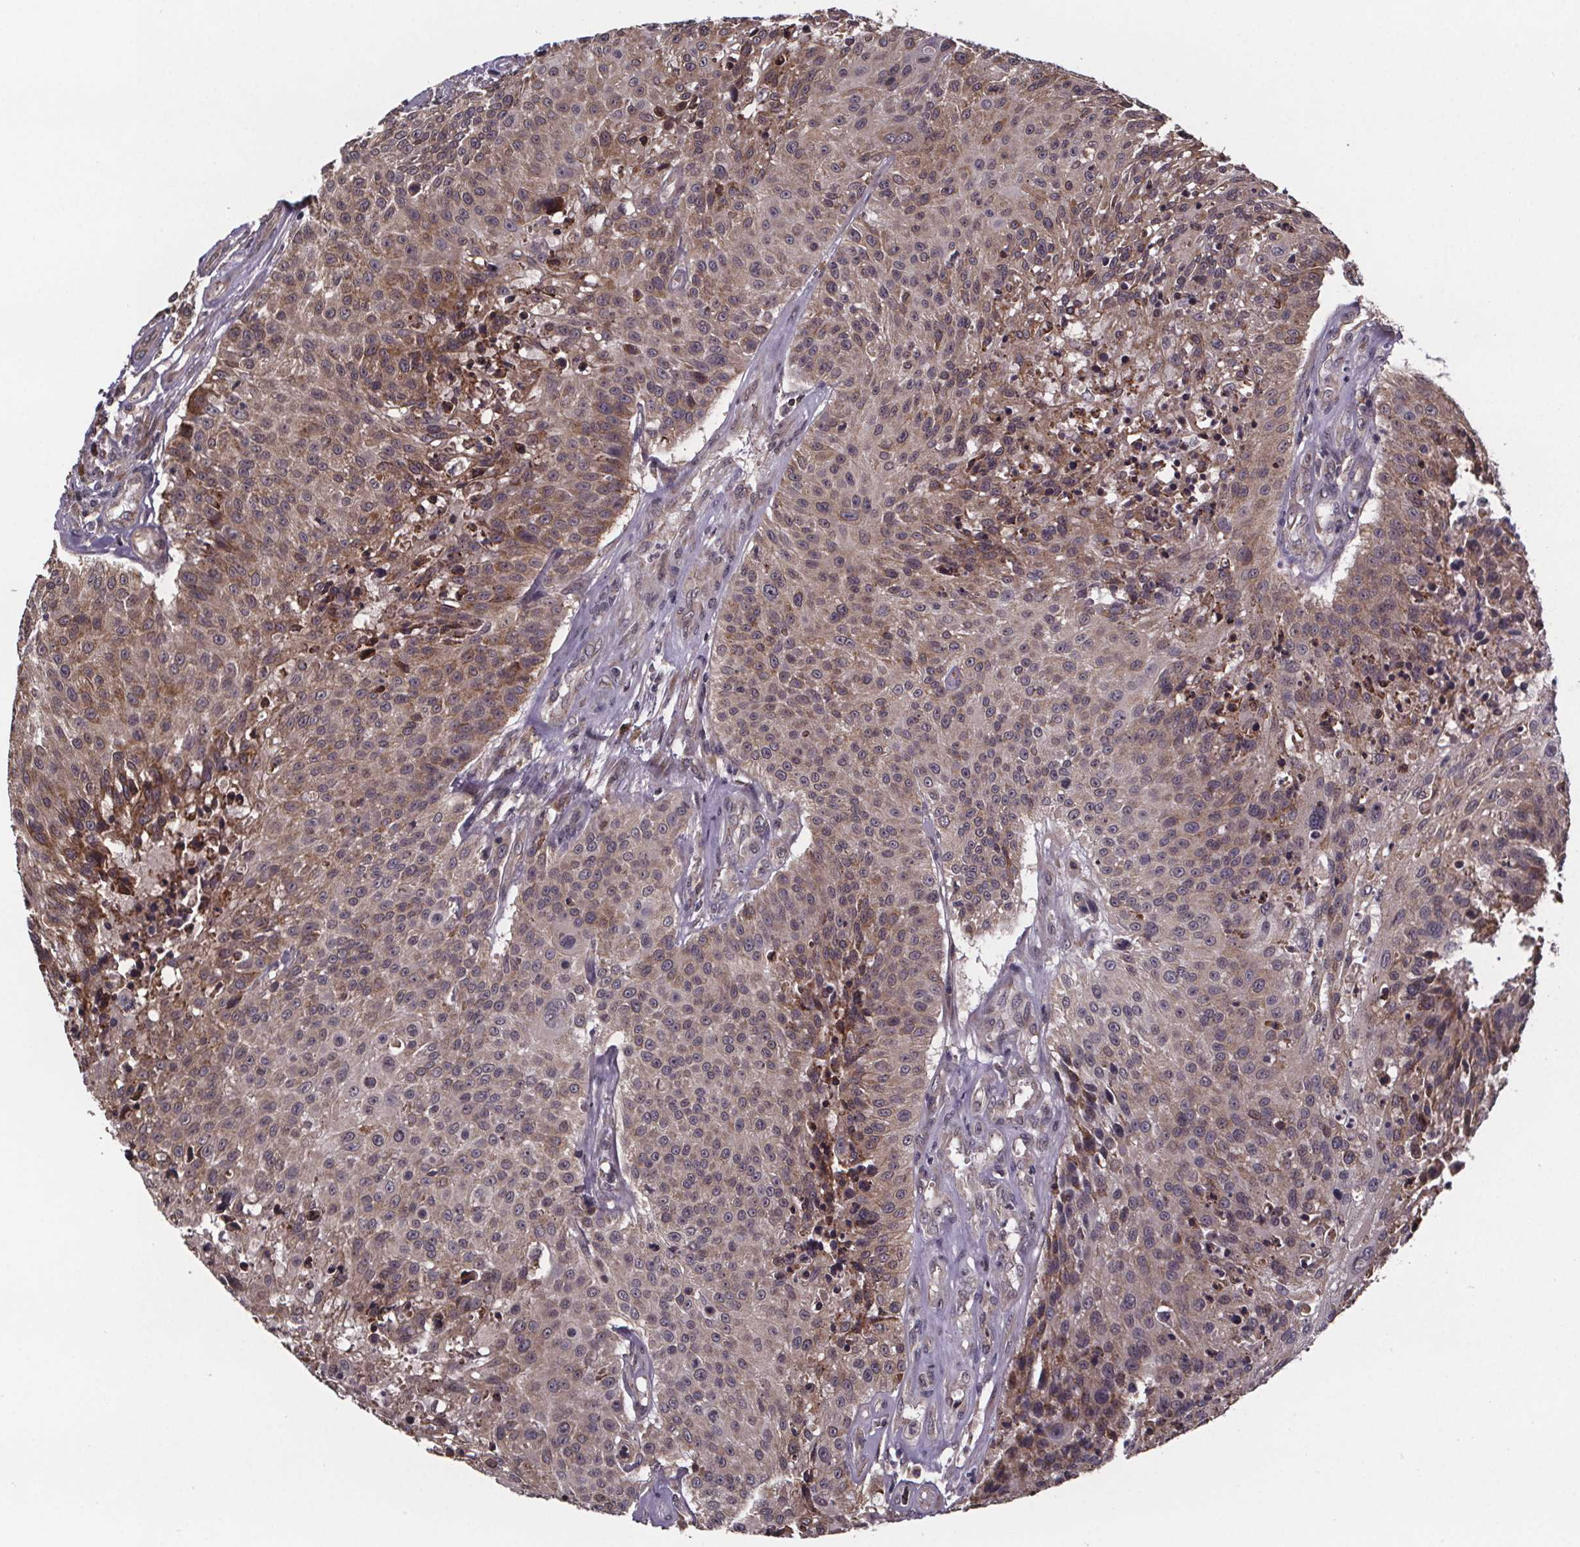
{"staining": {"intensity": "moderate", "quantity": "25%-75%", "location": "cytoplasmic/membranous"}, "tissue": "urothelial cancer", "cell_type": "Tumor cells", "image_type": "cancer", "snomed": [{"axis": "morphology", "description": "Urothelial carcinoma, NOS"}, {"axis": "topography", "description": "Urinary bladder"}], "caption": "IHC (DAB (3,3'-diaminobenzidine)) staining of transitional cell carcinoma exhibits moderate cytoplasmic/membranous protein positivity in about 25%-75% of tumor cells.", "gene": "SAT1", "patient": {"sex": "male", "age": 55}}